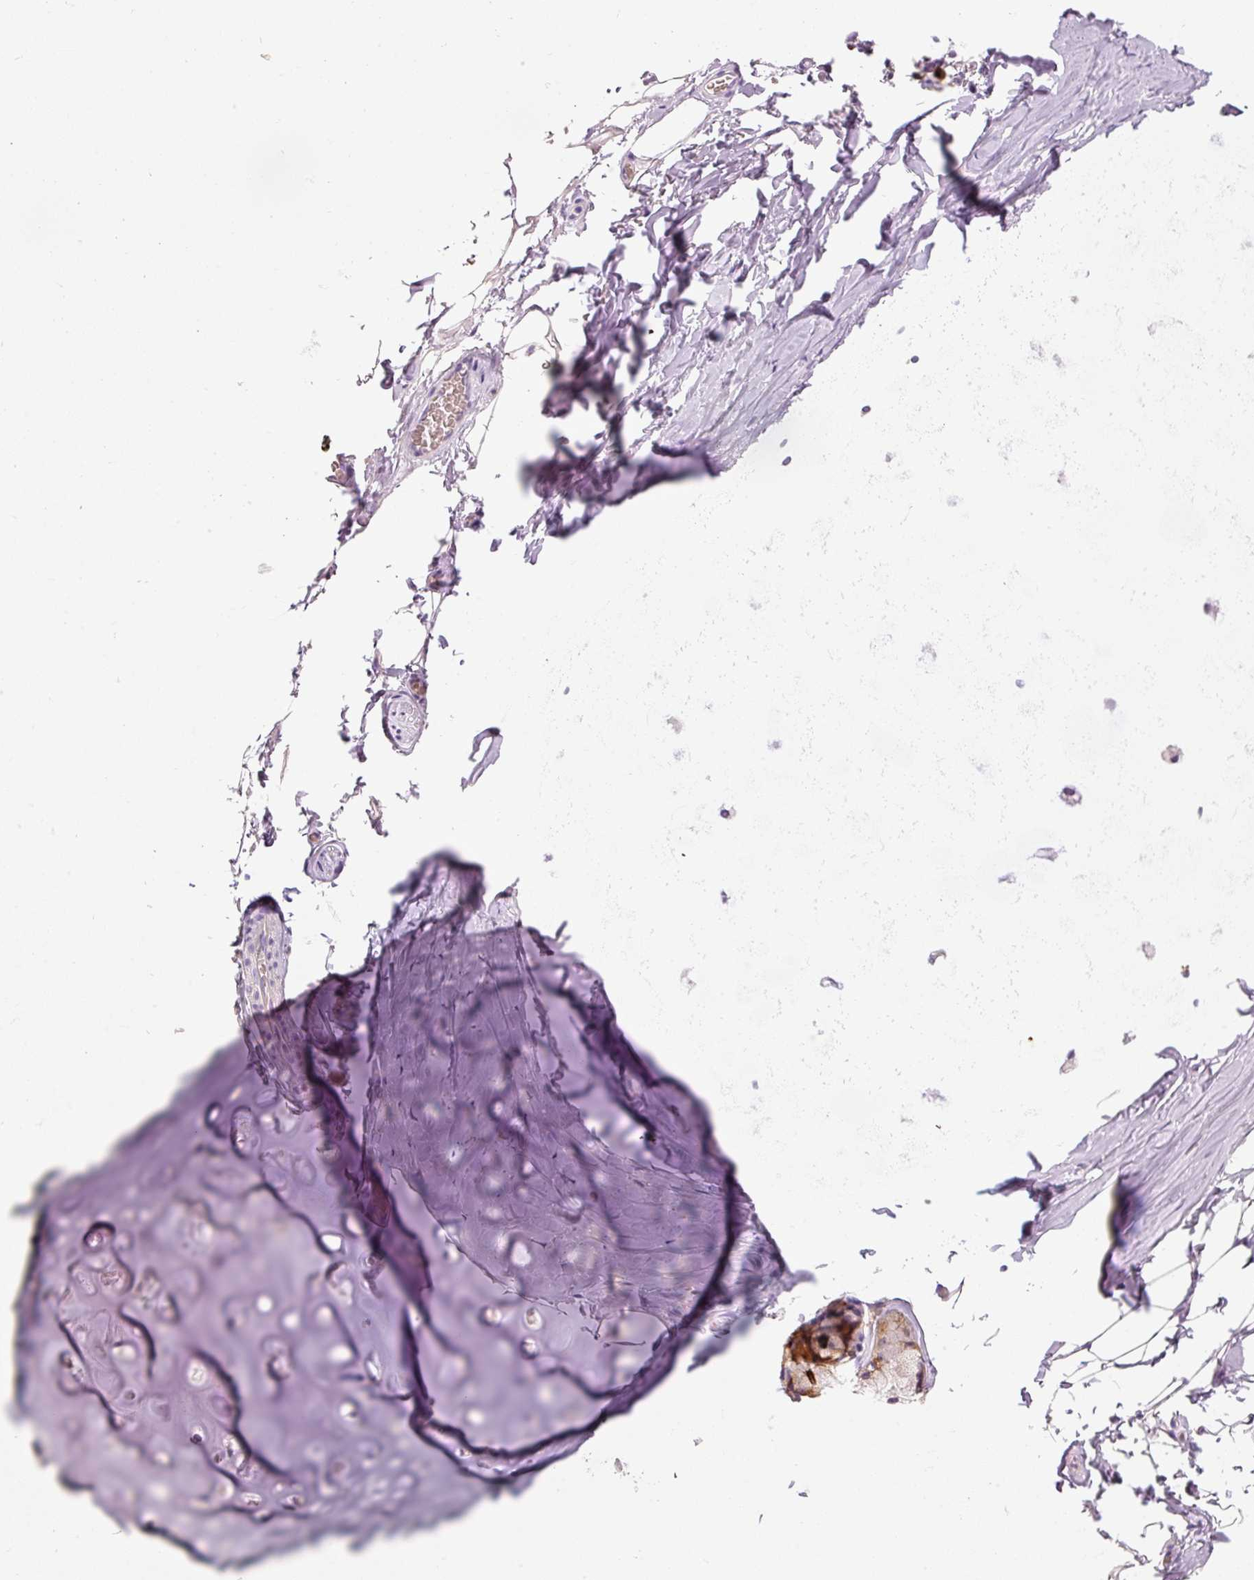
{"staining": {"intensity": "negative", "quantity": "none", "location": "none"}, "tissue": "adipose tissue", "cell_type": "Adipocytes", "image_type": "normal", "snomed": [{"axis": "morphology", "description": "Normal tissue, NOS"}, {"axis": "topography", "description": "Cartilage tissue"}, {"axis": "topography", "description": "Bronchus"}, {"axis": "topography", "description": "Peripheral nerve tissue"}], "caption": "Protein analysis of unremarkable adipose tissue exhibits no significant staining in adipocytes.", "gene": "HAX1", "patient": {"sex": "male", "age": 67}}